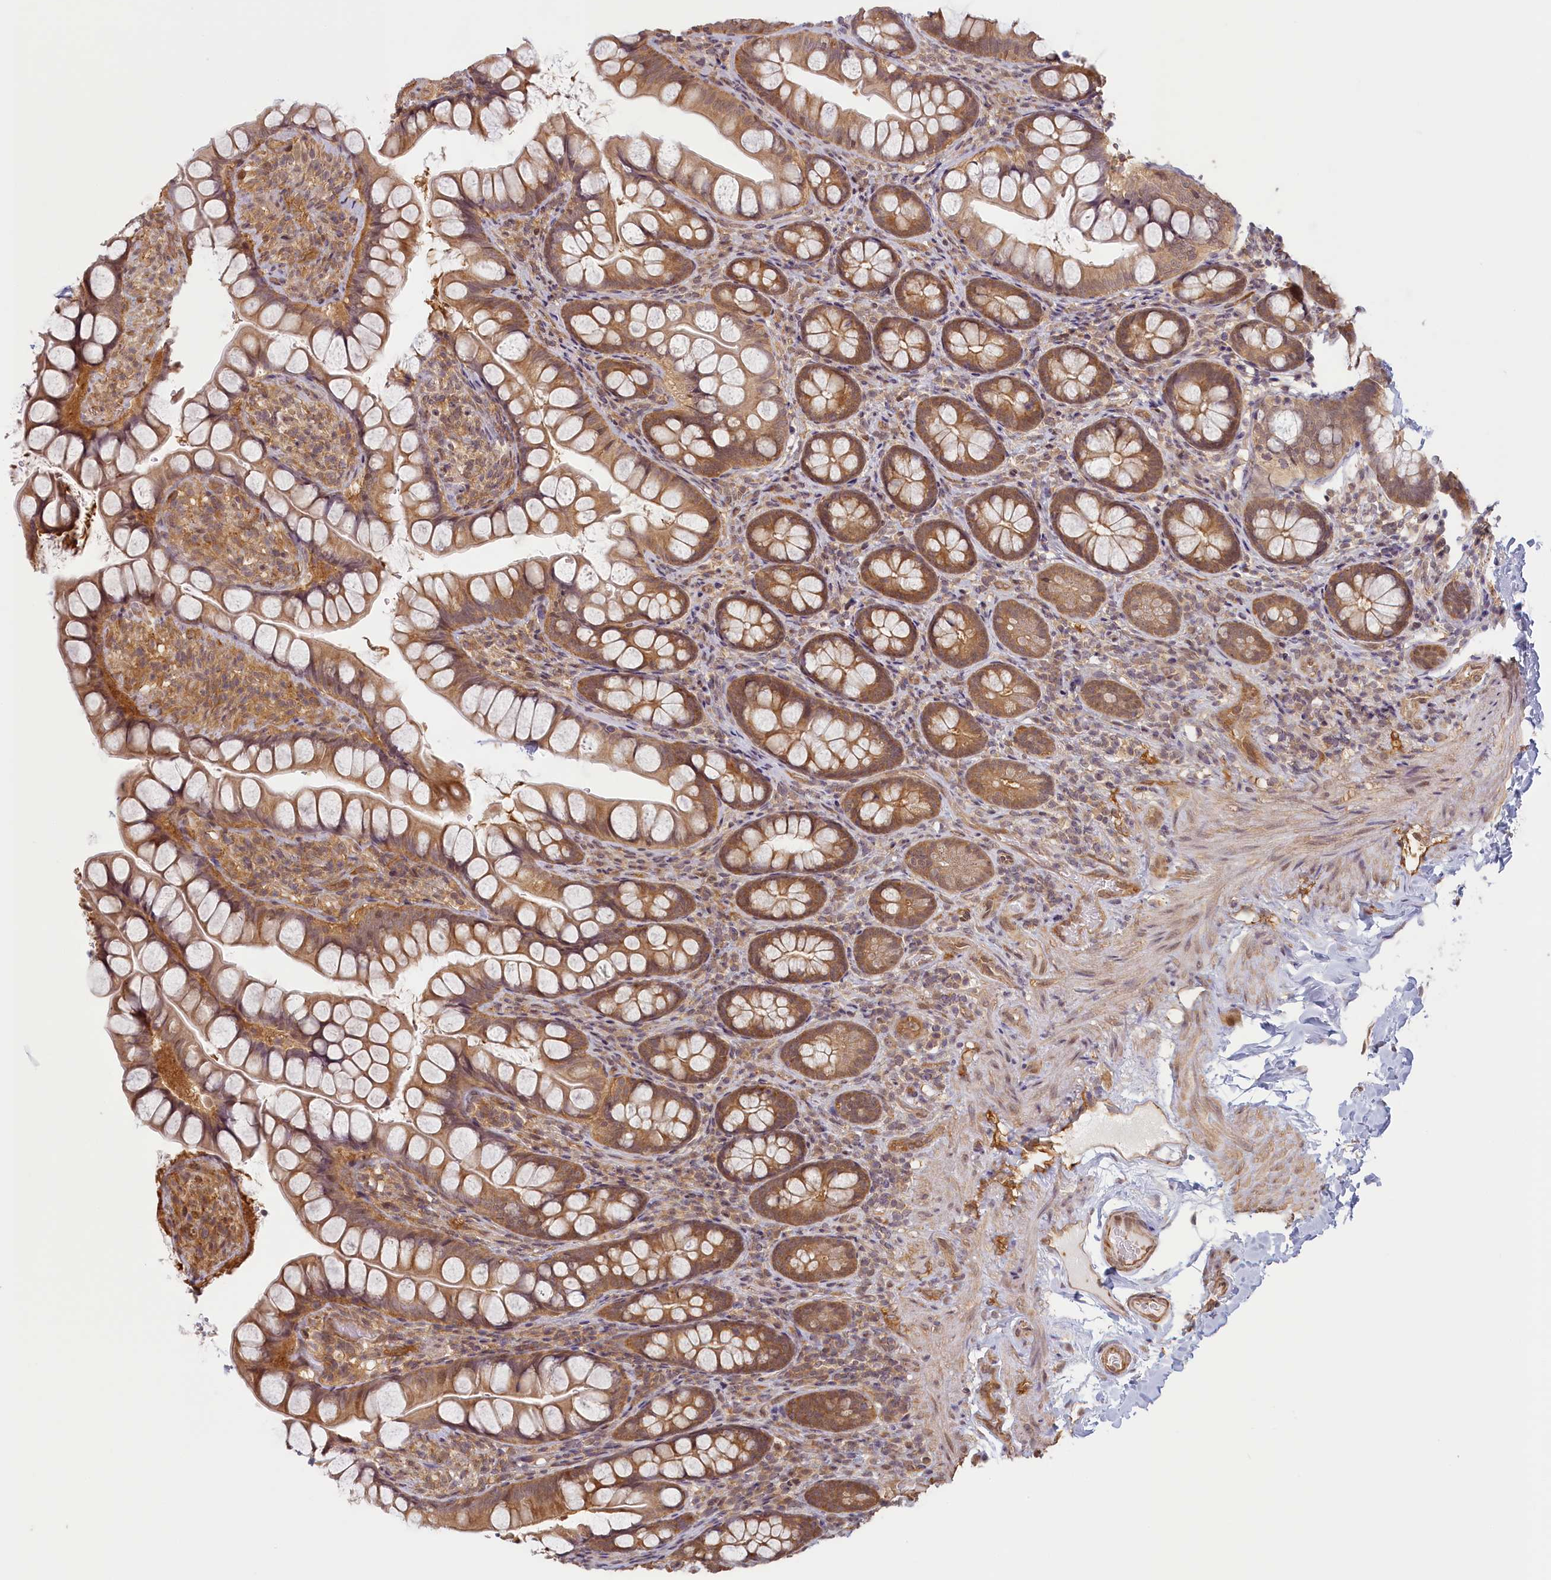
{"staining": {"intensity": "moderate", "quantity": ">75%", "location": "cytoplasmic/membranous,nuclear"}, "tissue": "small intestine", "cell_type": "Glandular cells", "image_type": "normal", "snomed": [{"axis": "morphology", "description": "Normal tissue, NOS"}, {"axis": "topography", "description": "Small intestine"}], "caption": "High-magnification brightfield microscopy of benign small intestine stained with DAB (brown) and counterstained with hematoxylin (blue). glandular cells exhibit moderate cytoplasmic/membranous,nuclear positivity is appreciated in approximately>75% of cells. The protein of interest is stained brown, and the nuclei are stained in blue (DAB (3,3'-diaminobenzidine) IHC with brightfield microscopy, high magnification).", "gene": "C19orf44", "patient": {"sex": "male", "age": 70}}